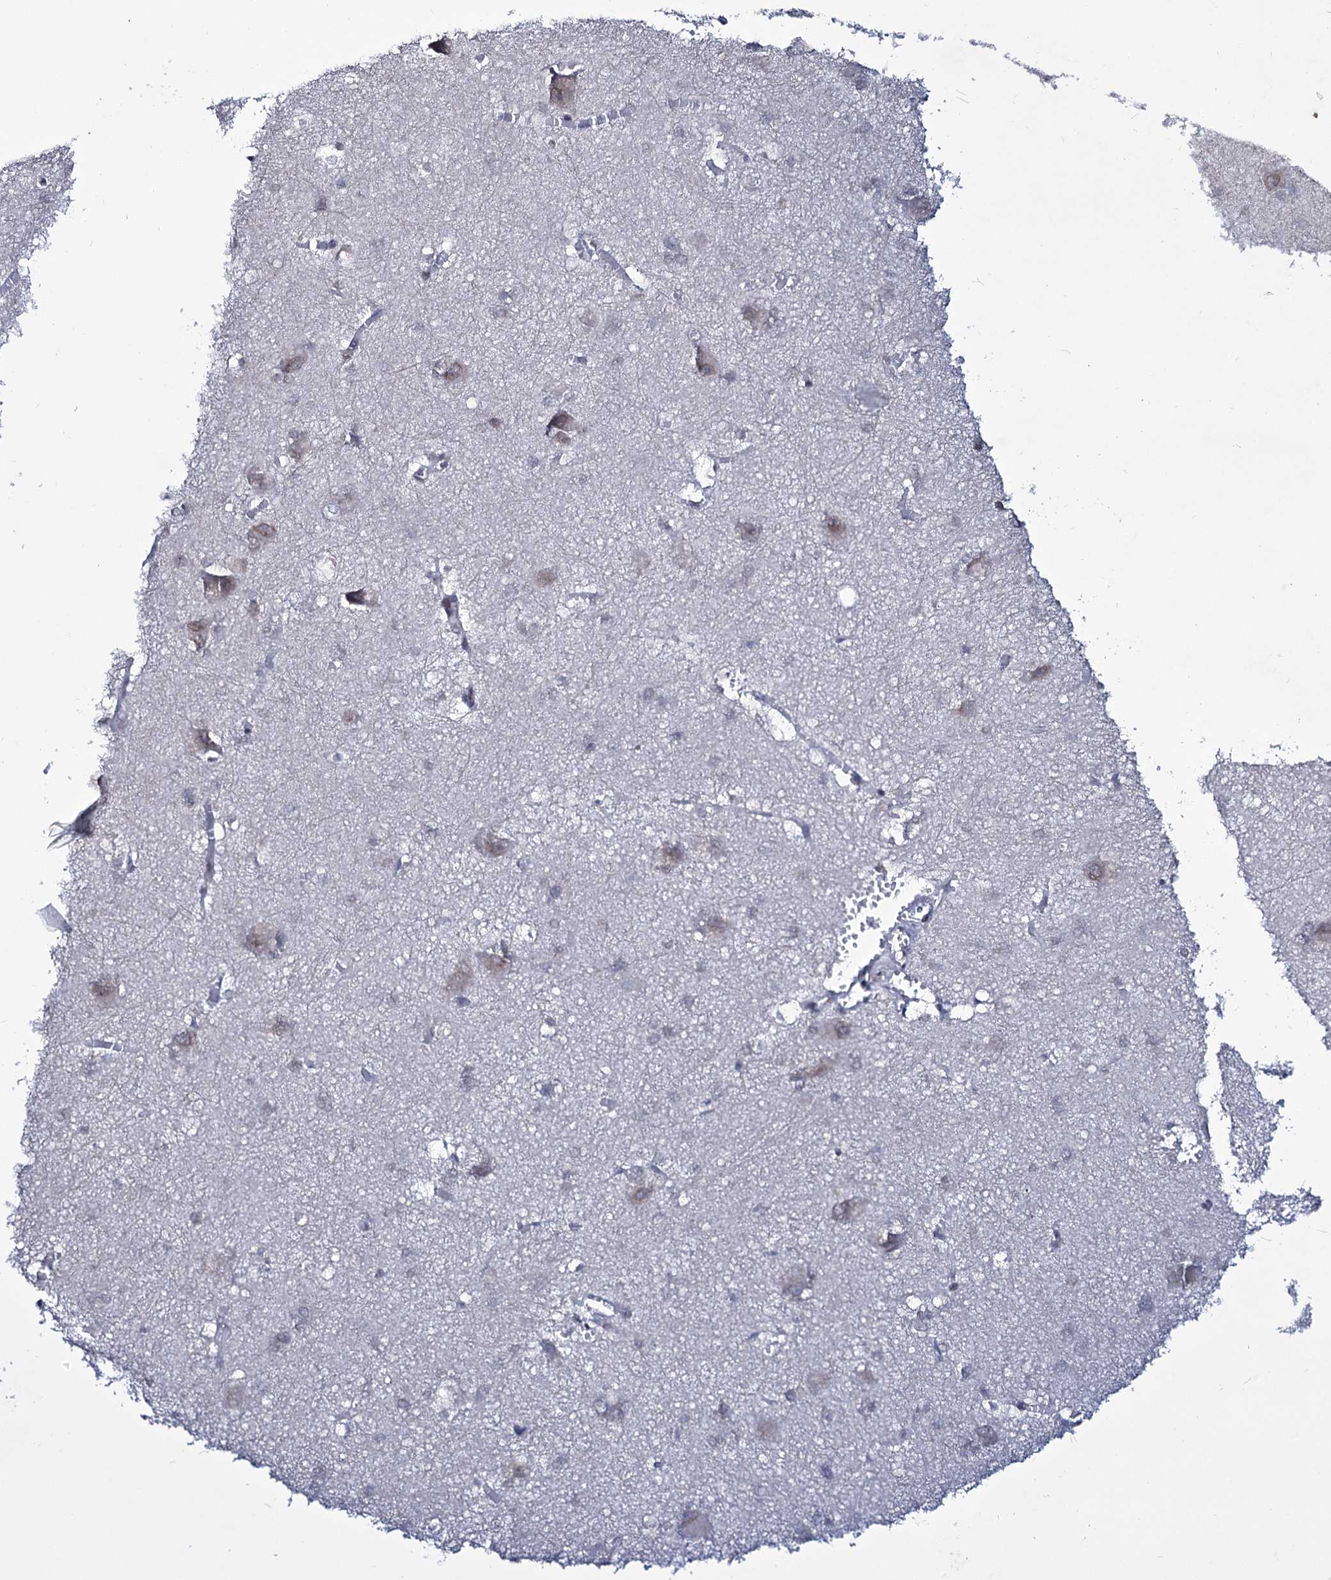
{"staining": {"intensity": "negative", "quantity": "none", "location": "none"}, "tissue": "caudate", "cell_type": "Glial cells", "image_type": "normal", "snomed": [{"axis": "morphology", "description": "Normal tissue, NOS"}, {"axis": "topography", "description": "Lateral ventricle wall"}], "caption": "Glial cells show no significant protein expression in unremarkable caudate.", "gene": "ZC3H12C", "patient": {"sex": "male", "age": 37}}